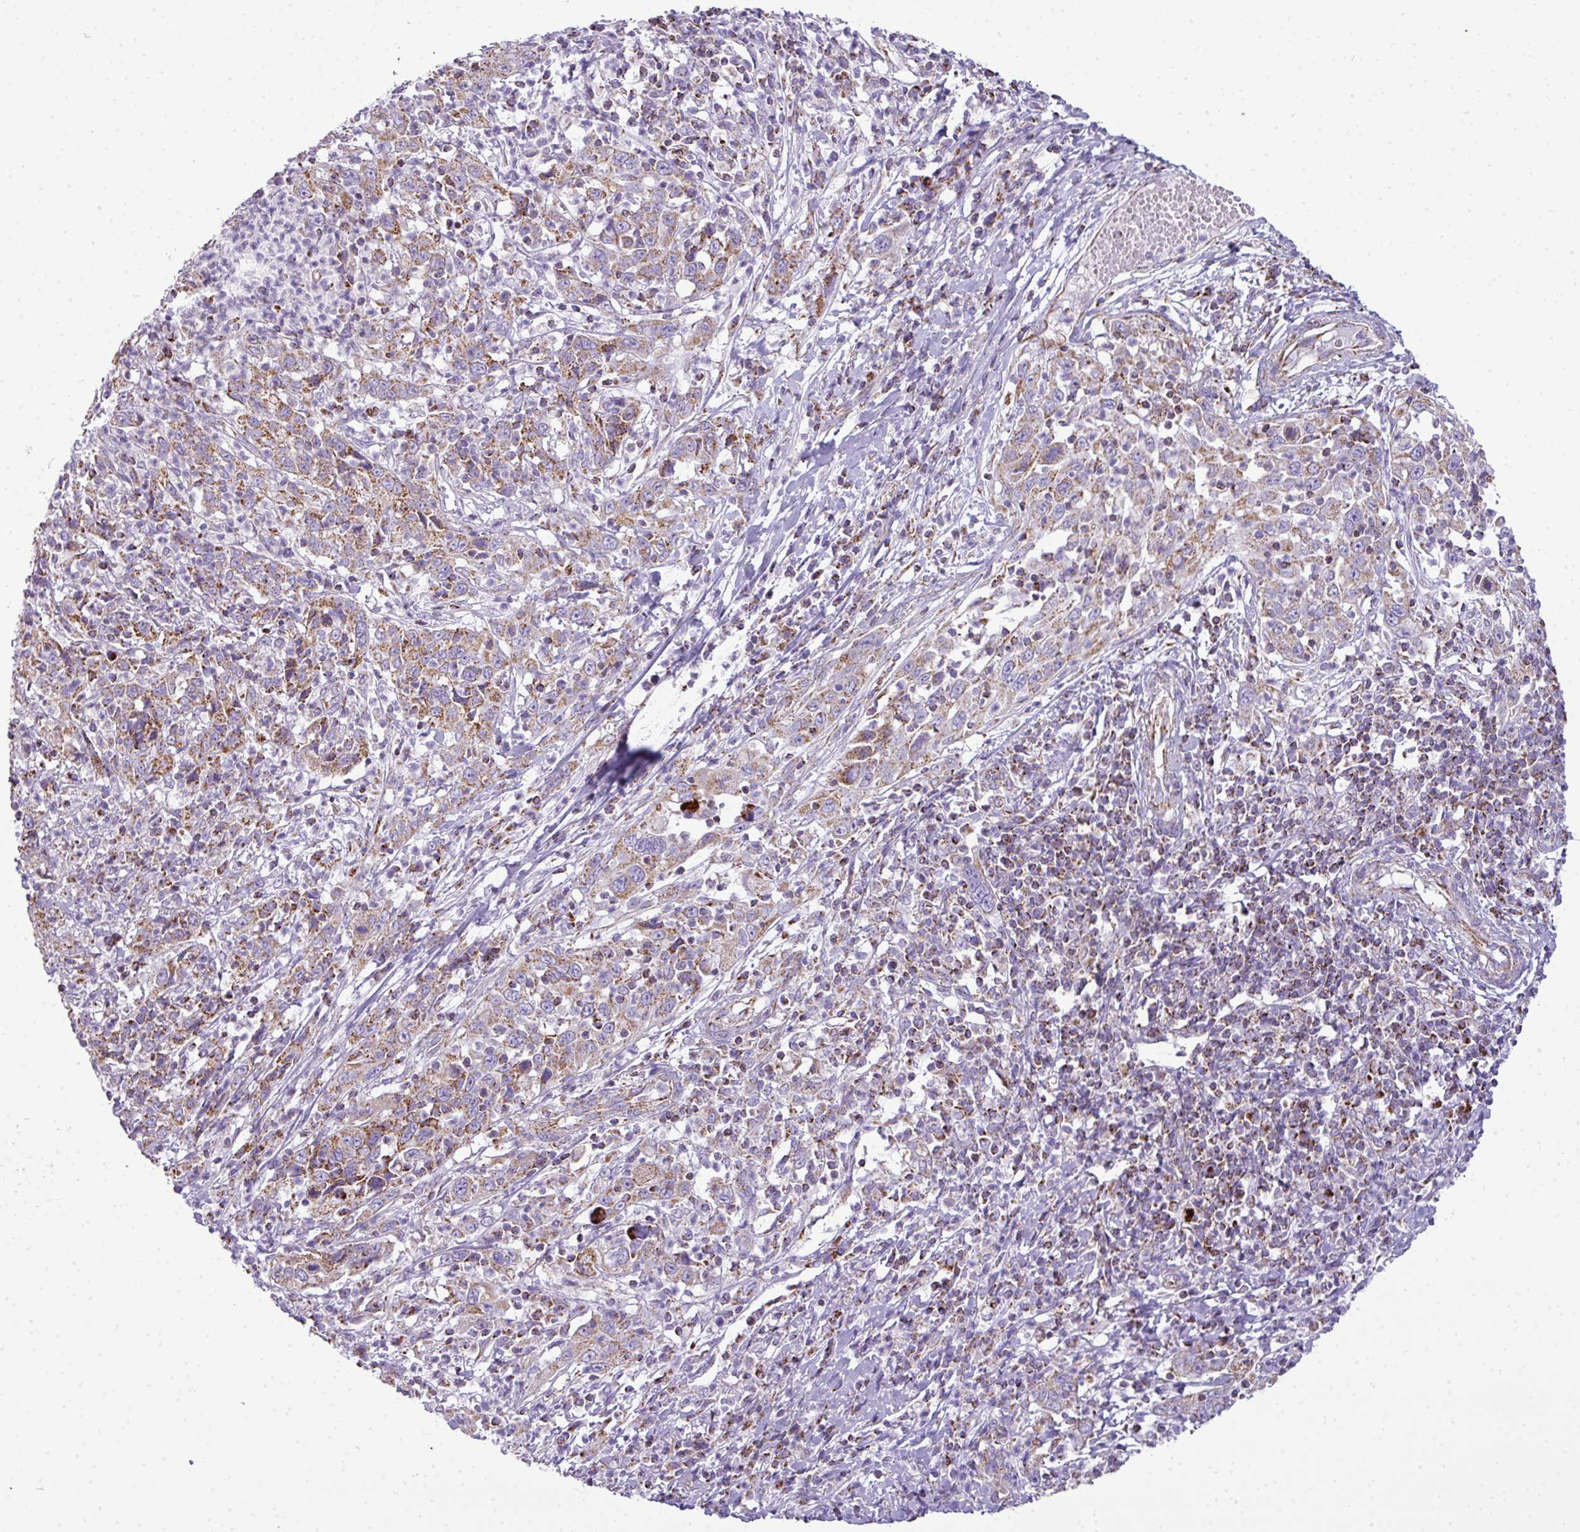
{"staining": {"intensity": "moderate", "quantity": ">75%", "location": "cytoplasmic/membranous"}, "tissue": "cervical cancer", "cell_type": "Tumor cells", "image_type": "cancer", "snomed": [{"axis": "morphology", "description": "Squamous cell carcinoma, NOS"}, {"axis": "topography", "description": "Cervix"}], "caption": "Human cervical cancer (squamous cell carcinoma) stained for a protein (brown) exhibits moderate cytoplasmic/membranous positive staining in approximately >75% of tumor cells.", "gene": "ZNF81", "patient": {"sex": "female", "age": 46}}